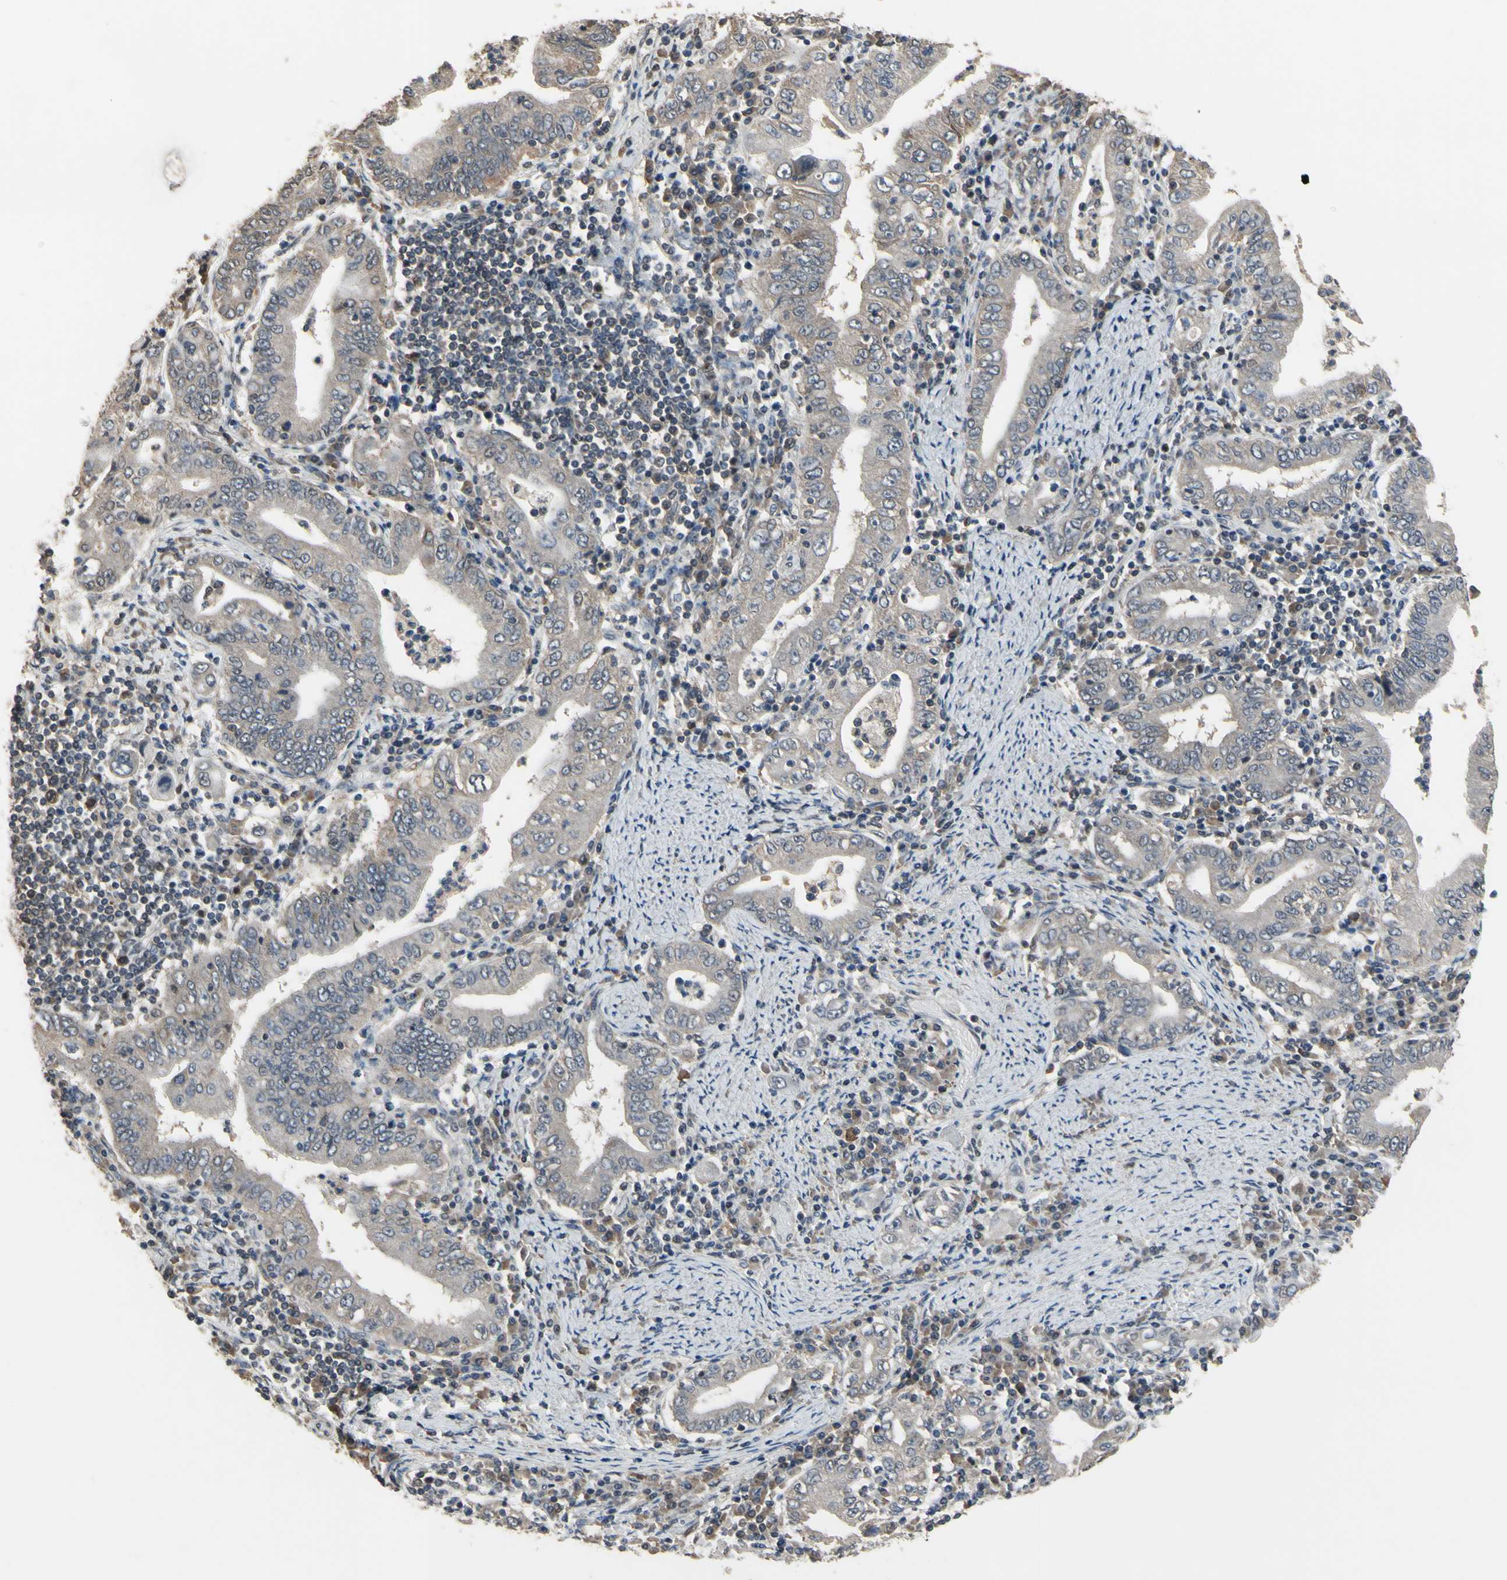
{"staining": {"intensity": "weak", "quantity": "<25%", "location": "cytoplasmic/membranous"}, "tissue": "stomach cancer", "cell_type": "Tumor cells", "image_type": "cancer", "snomed": [{"axis": "morphology", "description": "Normal tissue, NOS"}, {"axis": "morphology", "description": "Adenocarcinoma, NOS"}, {"axis": "topography", "description": "Esophagus"}, {"axis": "topography", "description": "Stomach, upper"}, {"axis": "topography", "description": "Peripheral nerve tissue"}], "caption": "The micrograph exhibits no significant expression in tumor cells of stomach cancer.", "gene": "ZNF174", "patient": {"sex": "male", "age": 62}}